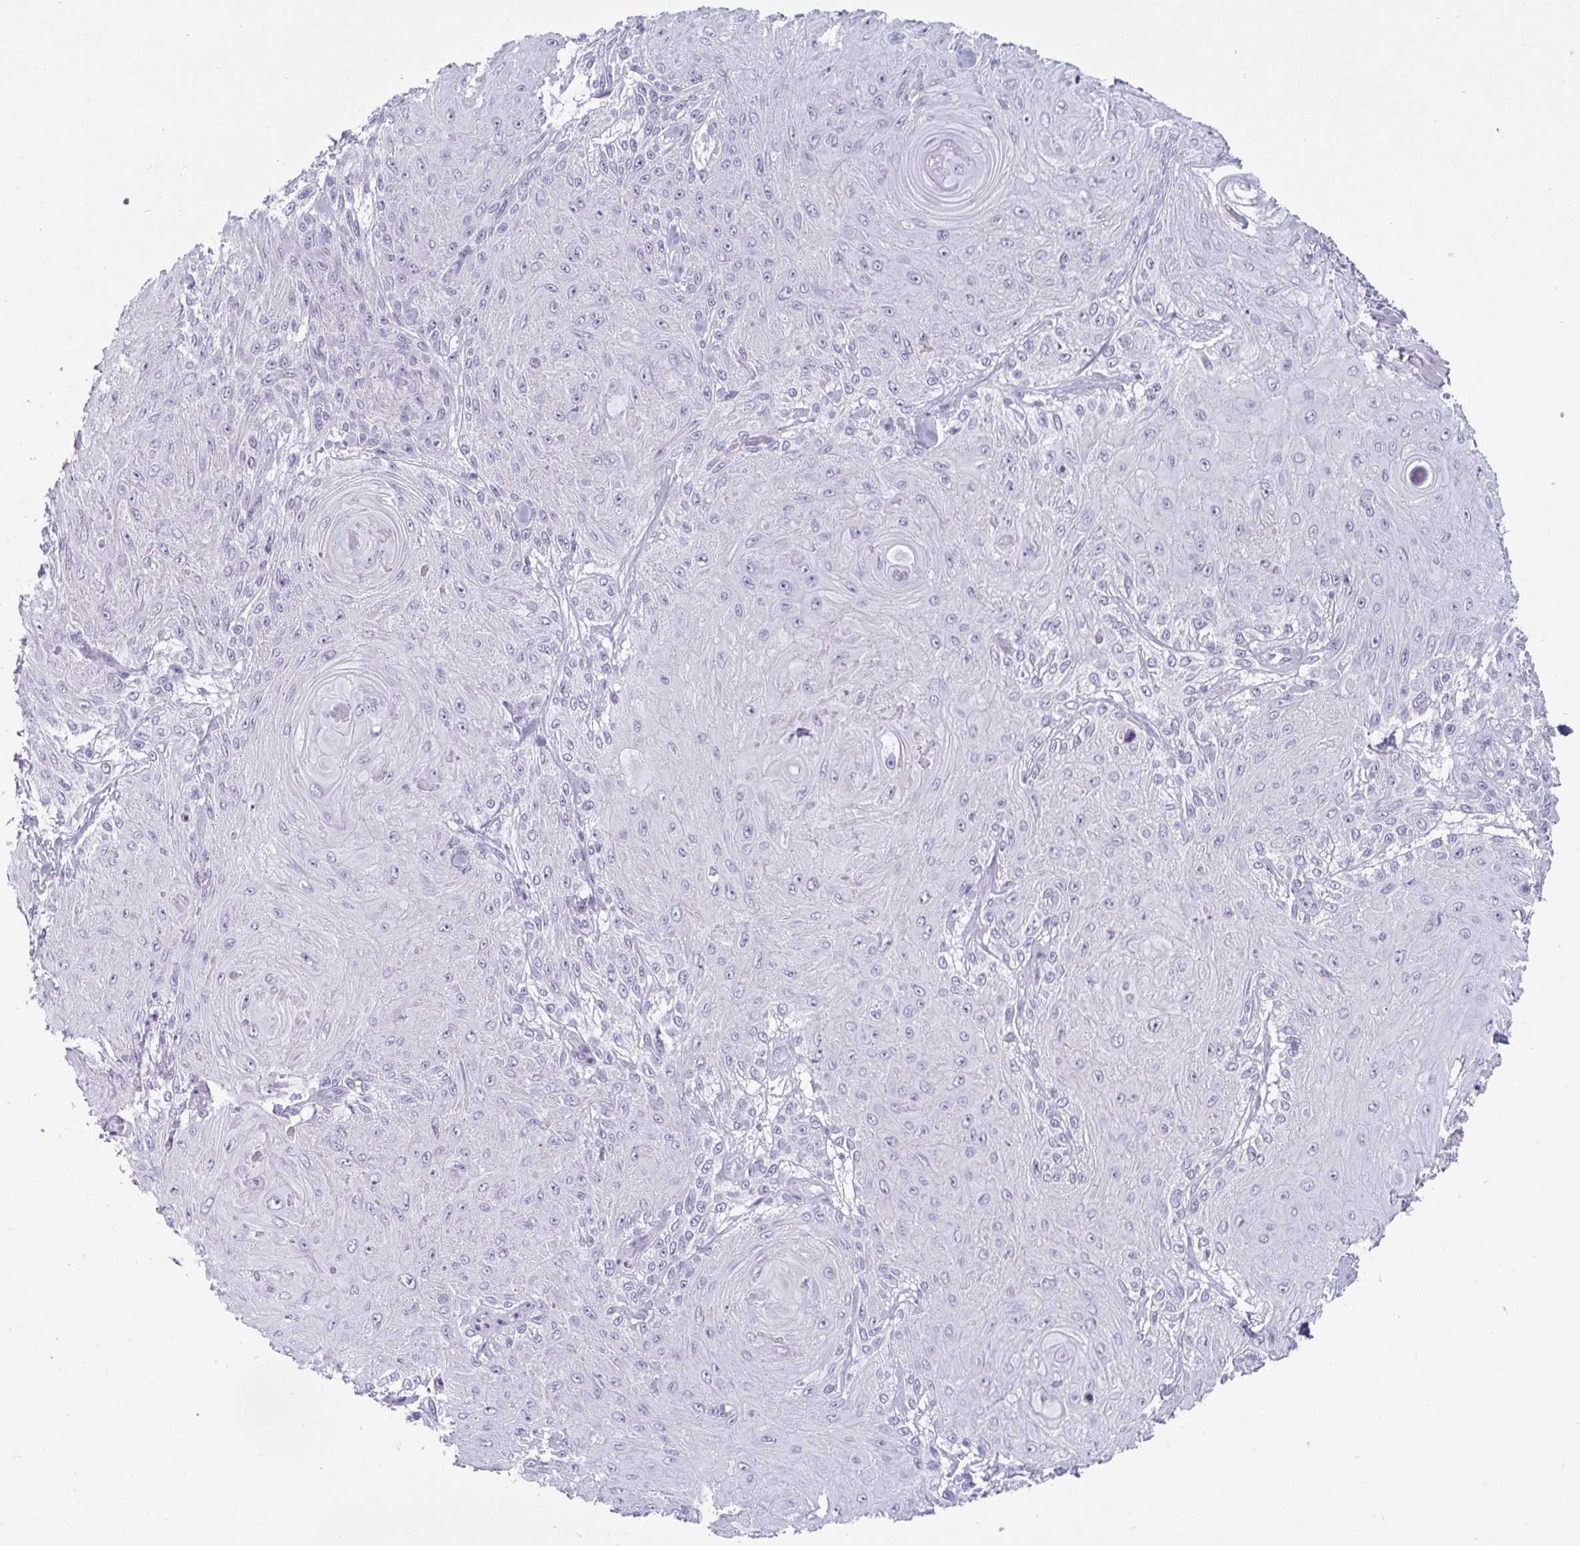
{"staining": {"intensity": "negative", "quantity": "none", "location": "none"}, "tissue": "skin cancer", "cell_type": "Tumor cells", "image_type": "cancer", "snomed": [{"axis": "morphology", "description": "Squamous cell carcinoma, NOS"}, {"axis": "topography", "description": "Skin"}], "caption": "Immunohistochemistry histopathology image of skin cancer (squamous cell carcinoma) stained for a protein (brown), which shows no expression in tumor cells.", "gene": "VSIG10L", "patient": {"sex": "male", "age": 88}}